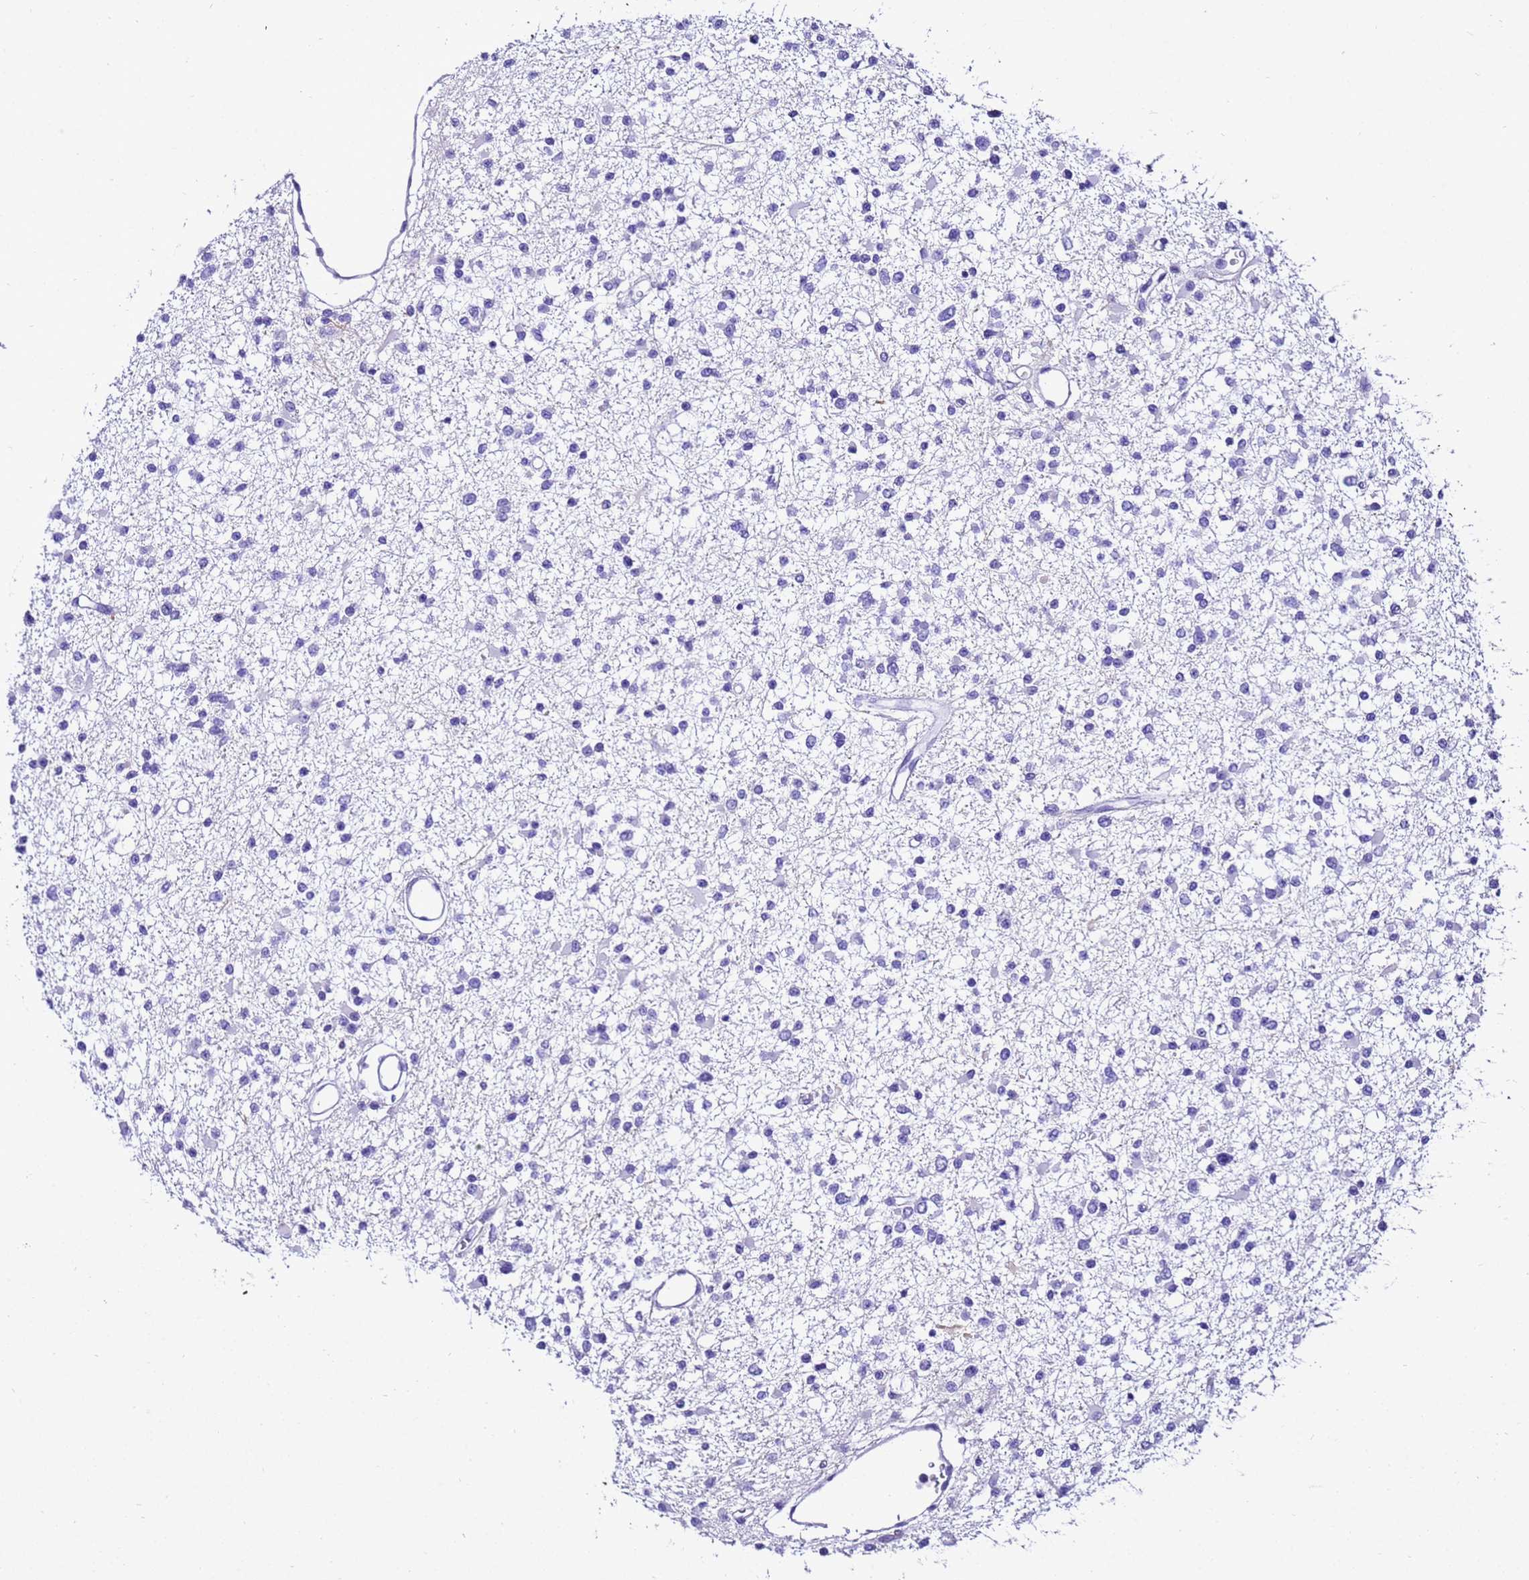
{"staining": {"intensity": "negative", "quantity": "none", "location": "none"}, "tissue": "glioma", "cell_type": "Tumor cells", "image_type": "cancer", "snomed": [{"axis": "morphology", "description": "Glioma, malignant, Low grade"}, {"axis": "topography", "description": "Brain"}], "caption": "Human glioma stained for a protein using immunohistochemistry displays no expression in tumor cells.", "gene": "ZNF417", "patient": {"sex": "female", "age": 22}}